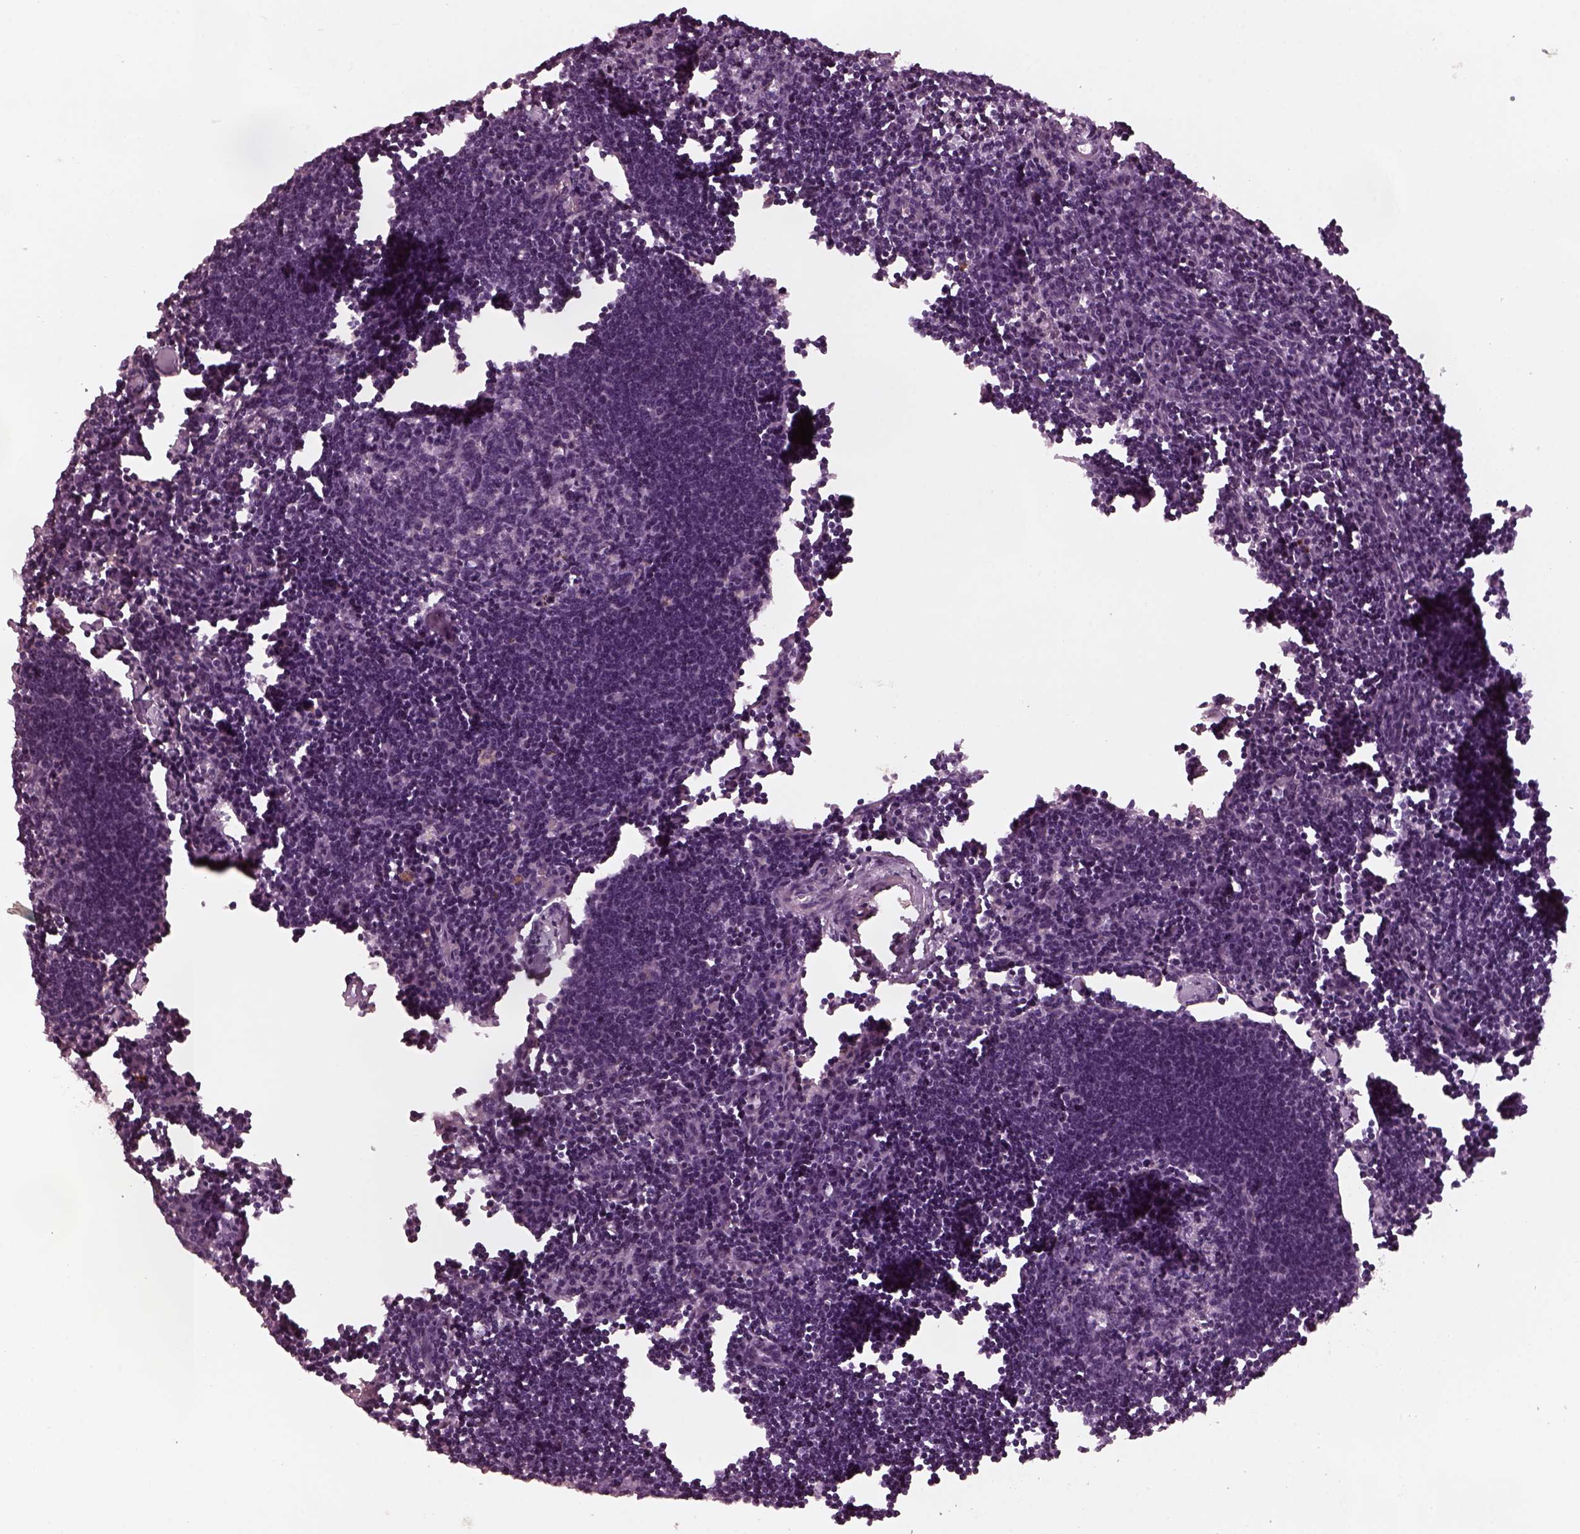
{"staining": {"intensity": "negative", "quantity": "none", "location": "none"}, "tissue": "lymph node", "cell_type": "Germinal center cells", "image_type": "normal", "snomed": [{"axis": "morphology", "description": "Normal tissue, NOS"}, {"axis": "topography", "description": "Lymph node"}], "caption": "Lymph node was stained to show a protein in brown. There is no significant positivity in germinal center cells.", "gene": "KIF6", "patient": {"sex": "male", "age": 55}}